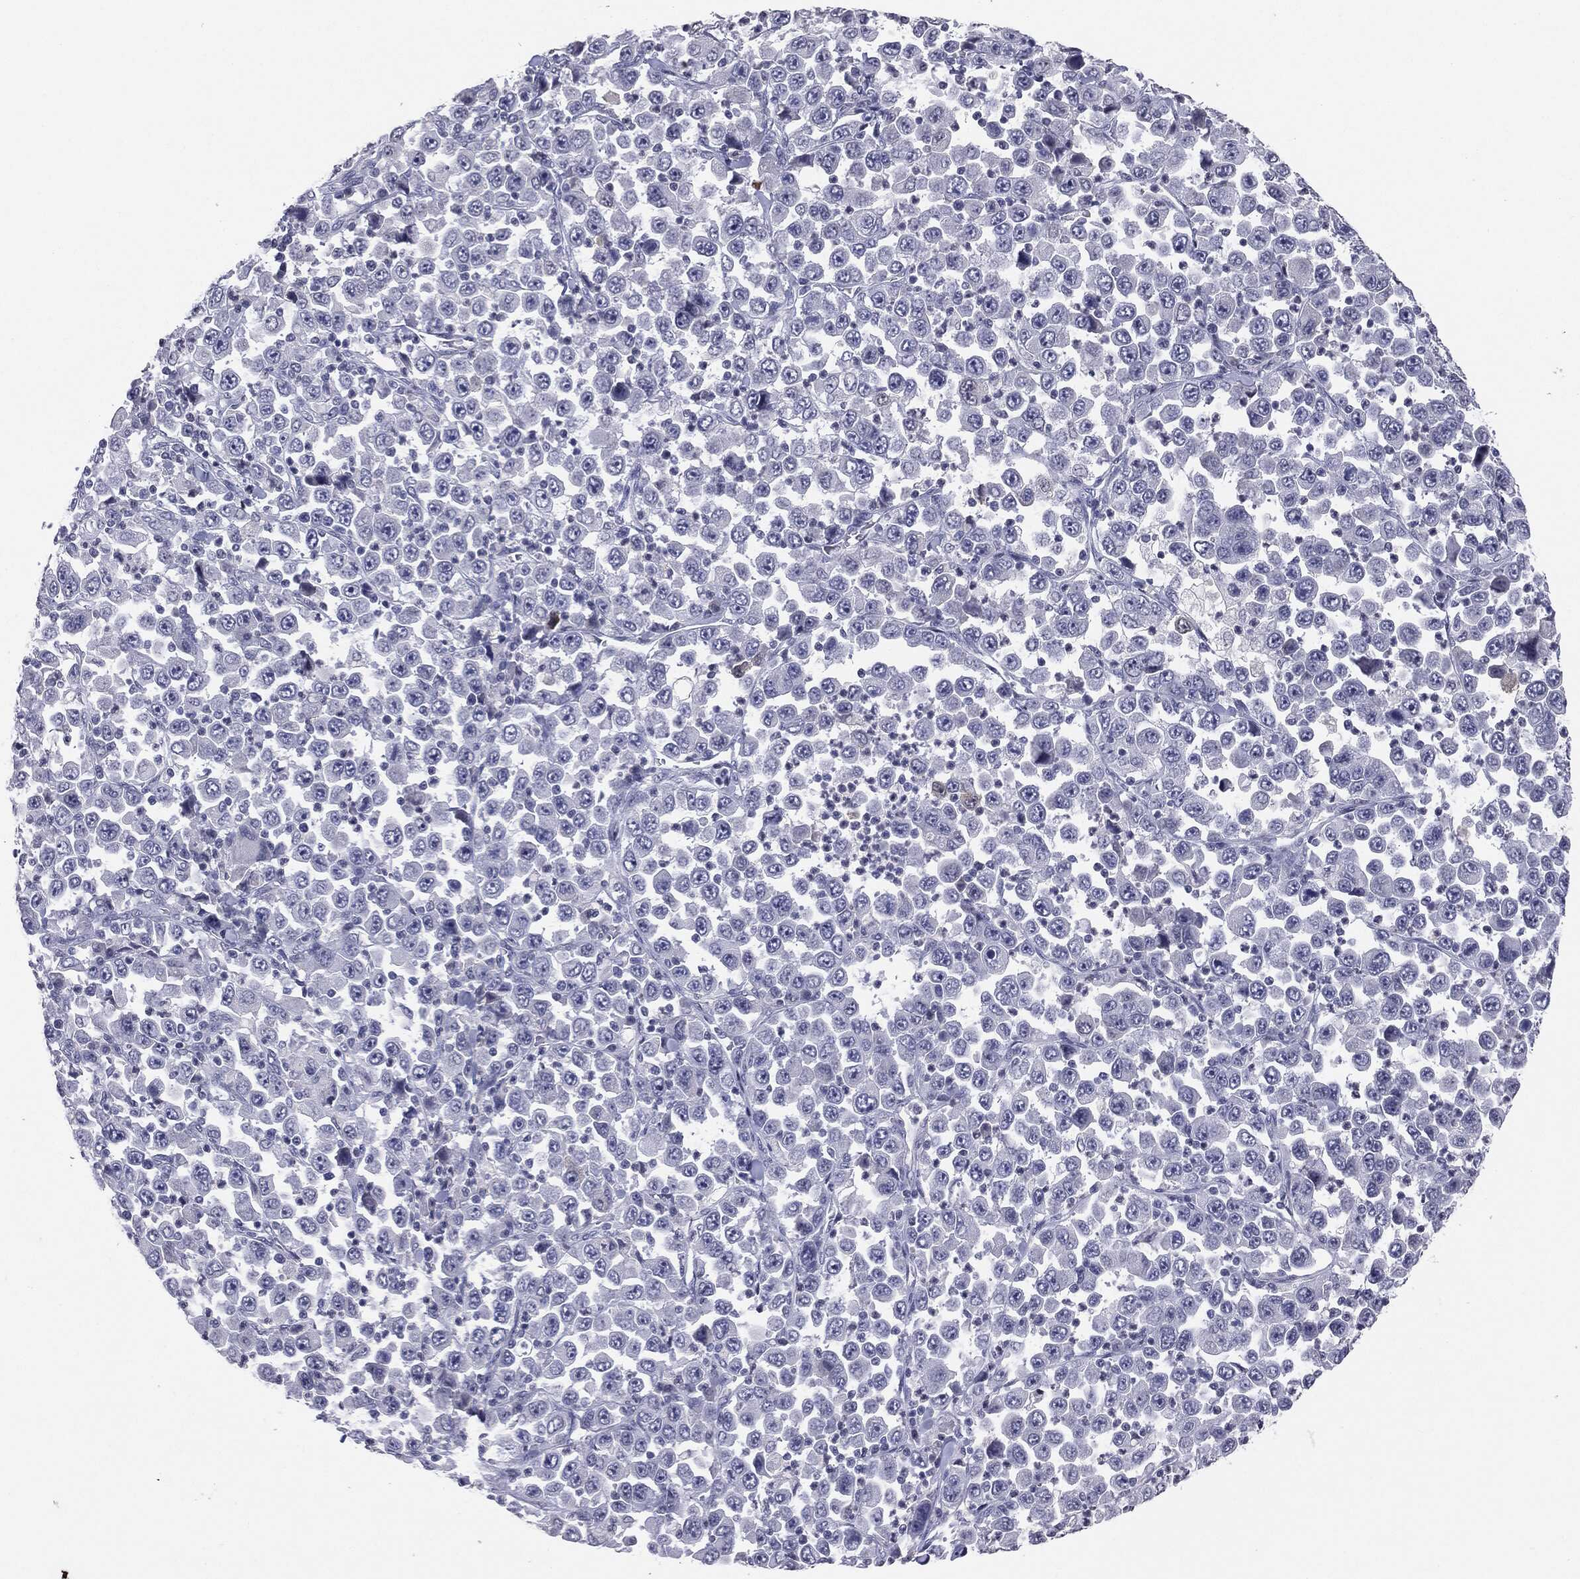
{"staining": {"intensity": "negative", "quantity": "none", "location": "none"}, "tissue": "stomach cancer", "cell_type": "Tumor cells", "image_type": "cancer", "snomed": [{"axis": "morphology", "description": "Normal tissue, NOS"}, {"axis": "morphology", "description": "Adenocarcinoma, NOS"}, {"axis": "topography", "description": "Stomach, upper"}, {"axis": "topography", "description": "Stomach"}], "caption": "The photomicrograph displays no significant expression in tumor cells of adenocarcinoma (stomach). (DAB immunohistochemistry (IHC) with hematoxylin counter stain).", "gene": "SERPINB4", "patient": {"sex": "male", "age": 59}}